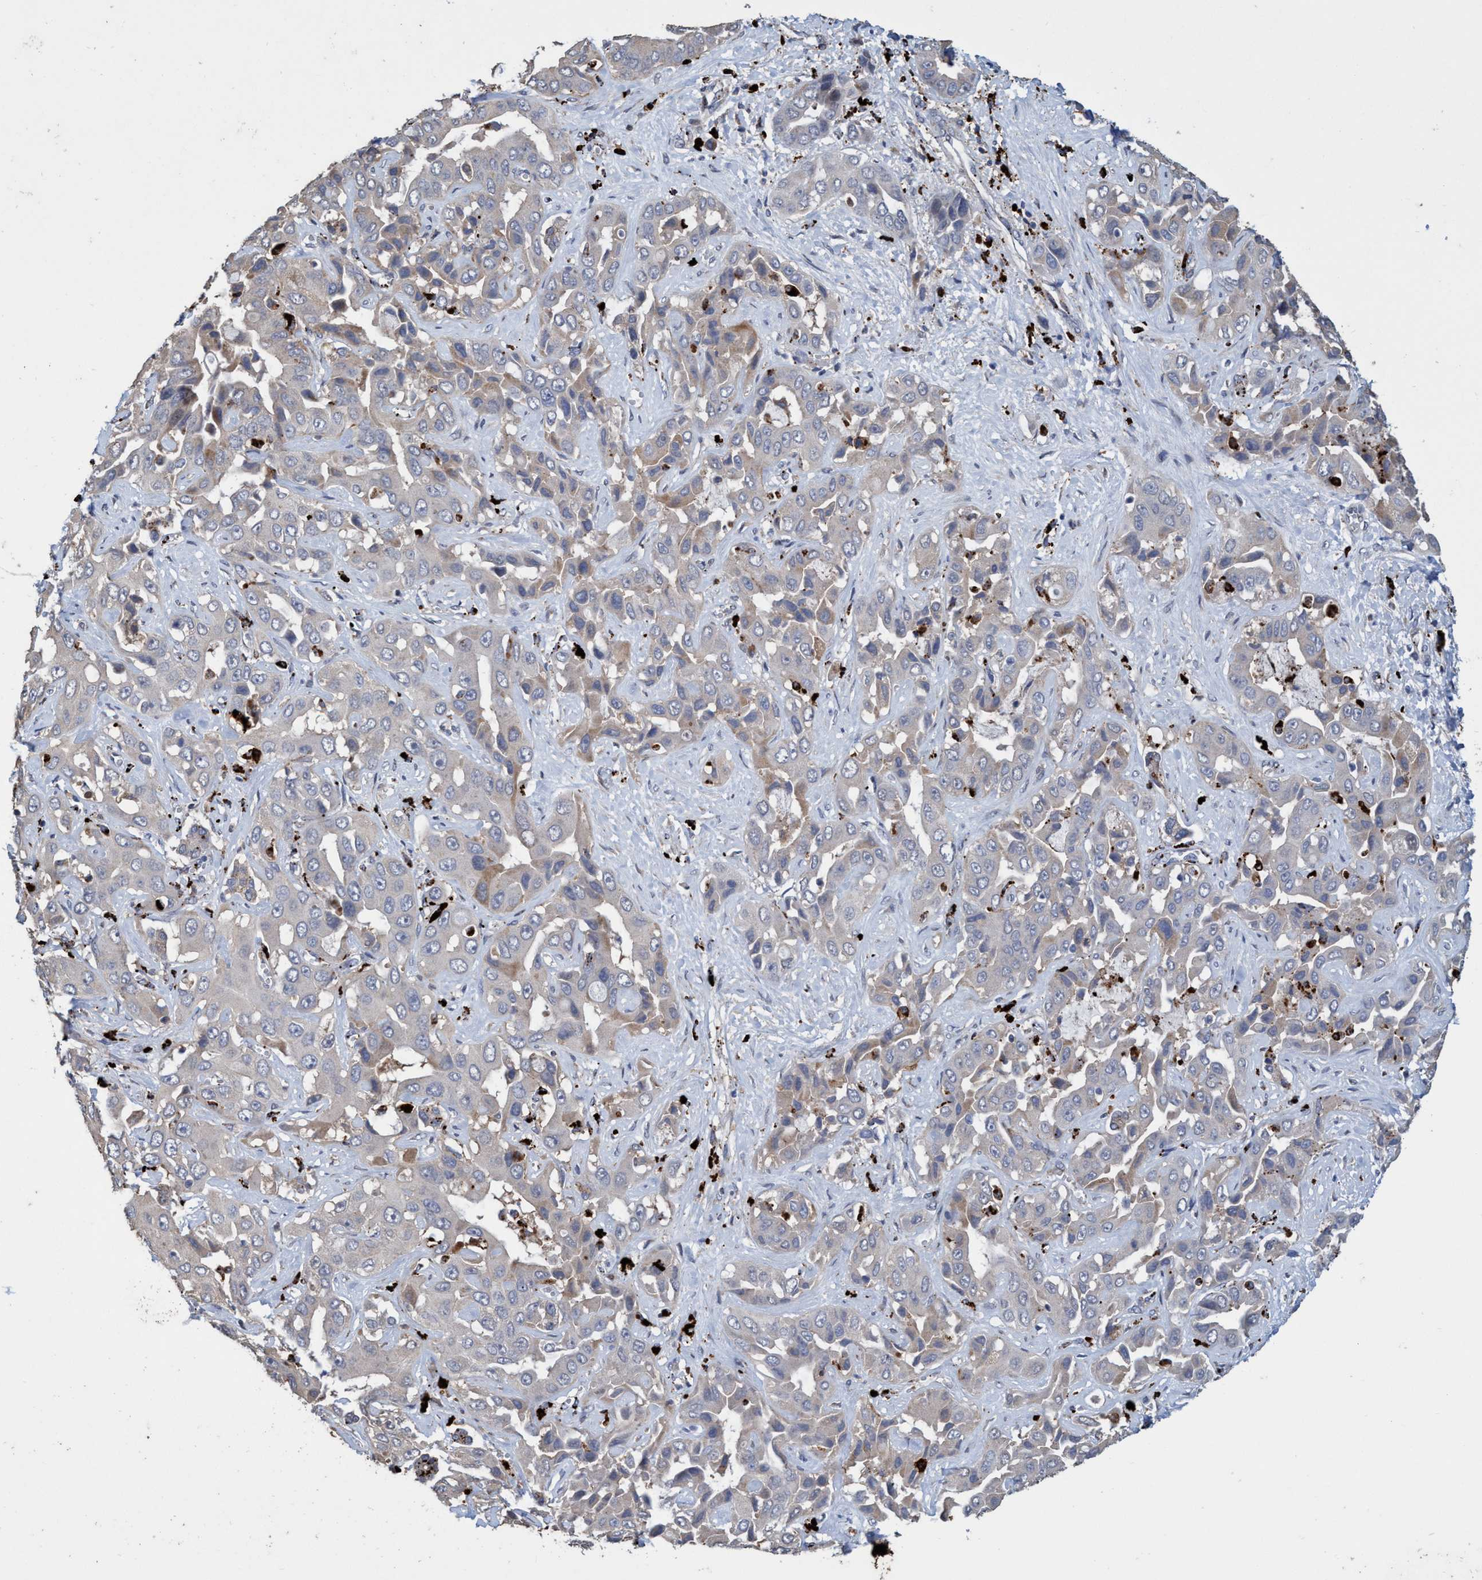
{"staining": {"intensity": "weak", "quantity": "25%-75%", "location": "cytoplasmic/membranous"}, "tissue": "liver cancer", "cell_type": "Tumor cells", "image_type": "cancer", "snomed": [{"axis": "morphology", "description": "Cholangiocarcinoma"}, {"axis": "topography", "description": "Liver"}], "caption": "Immunohistochemistry (IHC) (DAB) staining of human liver cancer (cholangiocarcinoma) demonstrates weak cytoplasmic/membranous protein staining in approximately 25%-75% of tumor cells. Using DAB (3,3'-diaminobenzidine) (brown) and hematoxylin (blue) stains, captured at high magnification using brightfield microscopy.", "gene": "BBS9", "patient": {"sex": "female", "age": 52}}